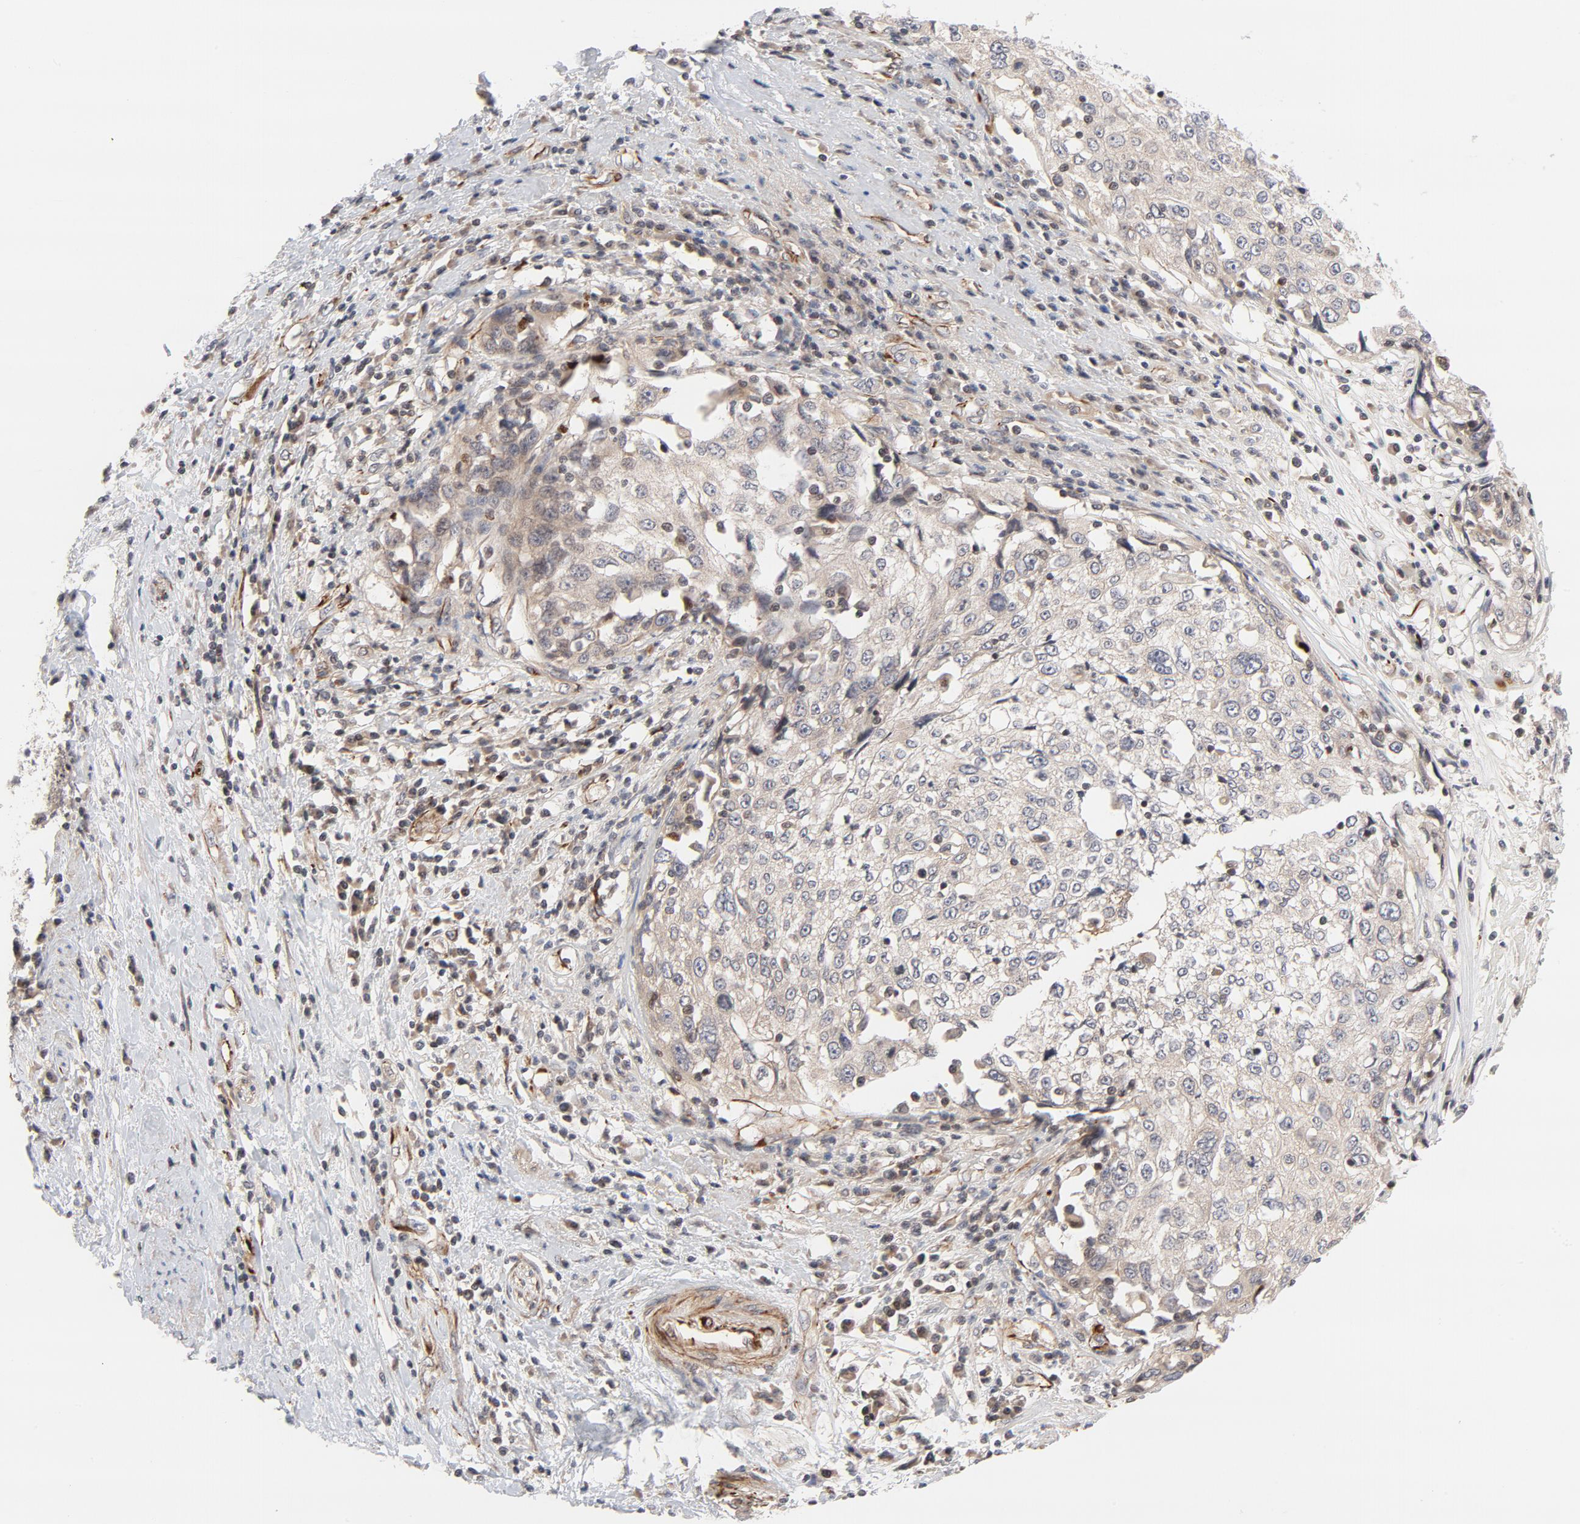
{"staining": {"intensity": "weak", "quantity": ">75%", "location": "cytoplasmic/membranous"}, "tissue": "cervical cancer", "cell_type": "Tumor cells", "image_type": "cancer", "snomed": [{"axis": "morphology", "description": "Squamous cell carcinoma, NOS"}, {"axis": "topography", "description": "Cervix"}], "caption": "Squamous cell carcinoma (cervical) tissue shows weak cytoplasmic/membranous positivity in approximately >75% of tumor cells, visualized by immunohistochemistry.", "gene": "DNAAF2", "patient": {"sex": "female", "age": 57}}